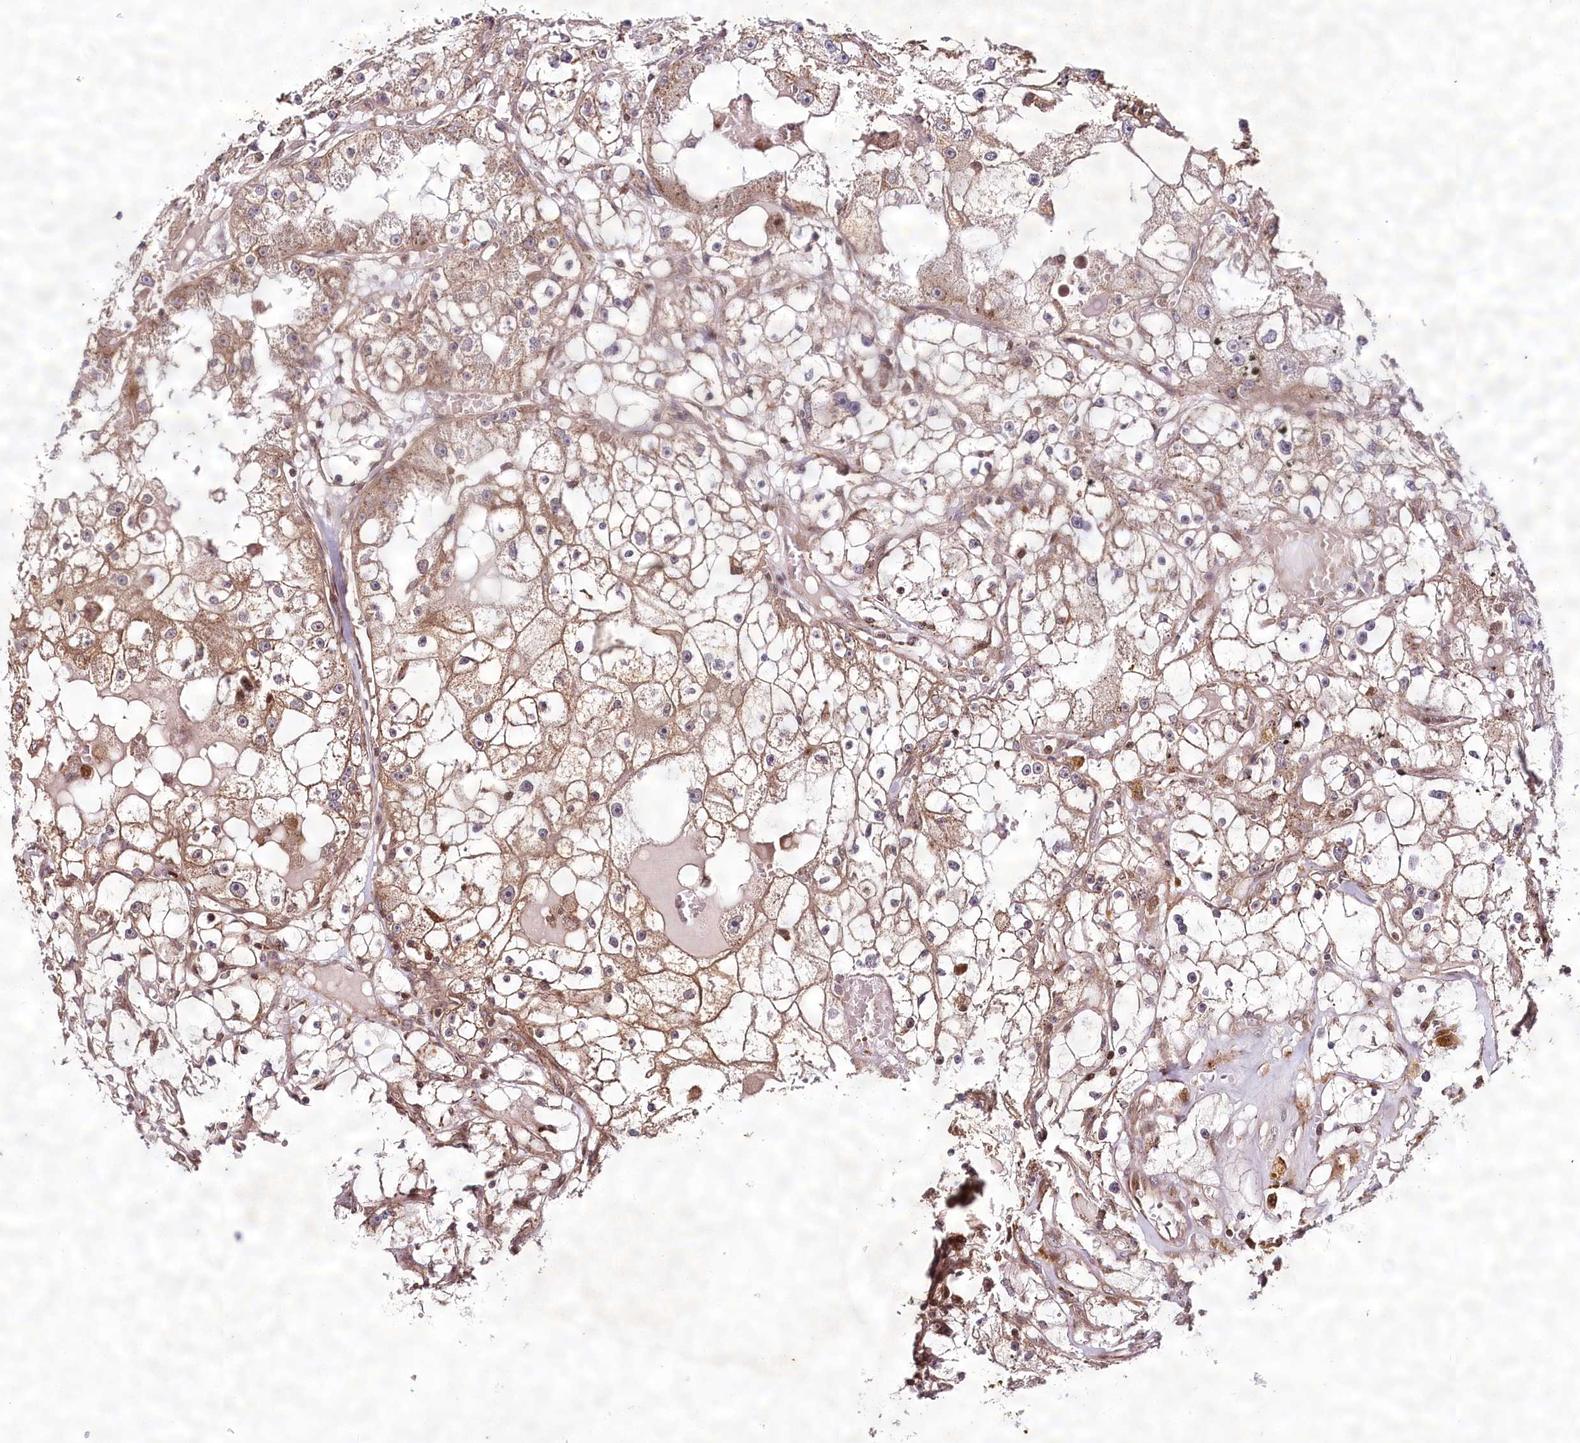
{"staining": {"intensity": "moderate", "quantity": ">75%", "location": "cytoplasmic/membranous"}, "tissue": "renal cancer", "cell_type": "Tumor cells", "image_type": "cancer", "snomed": [{"axis": "morphology", "description": "Adenocarcinoma, NOS"}, {"axis": "topography", "description": "Kidney"}], "caption": "Tumor cells show moderate cytoplasmic/membranous expression in about >75% of cells in renal adenocarcinoma.", "gene": "COPG1", "patient": {"sex": "male", "age": 56}}